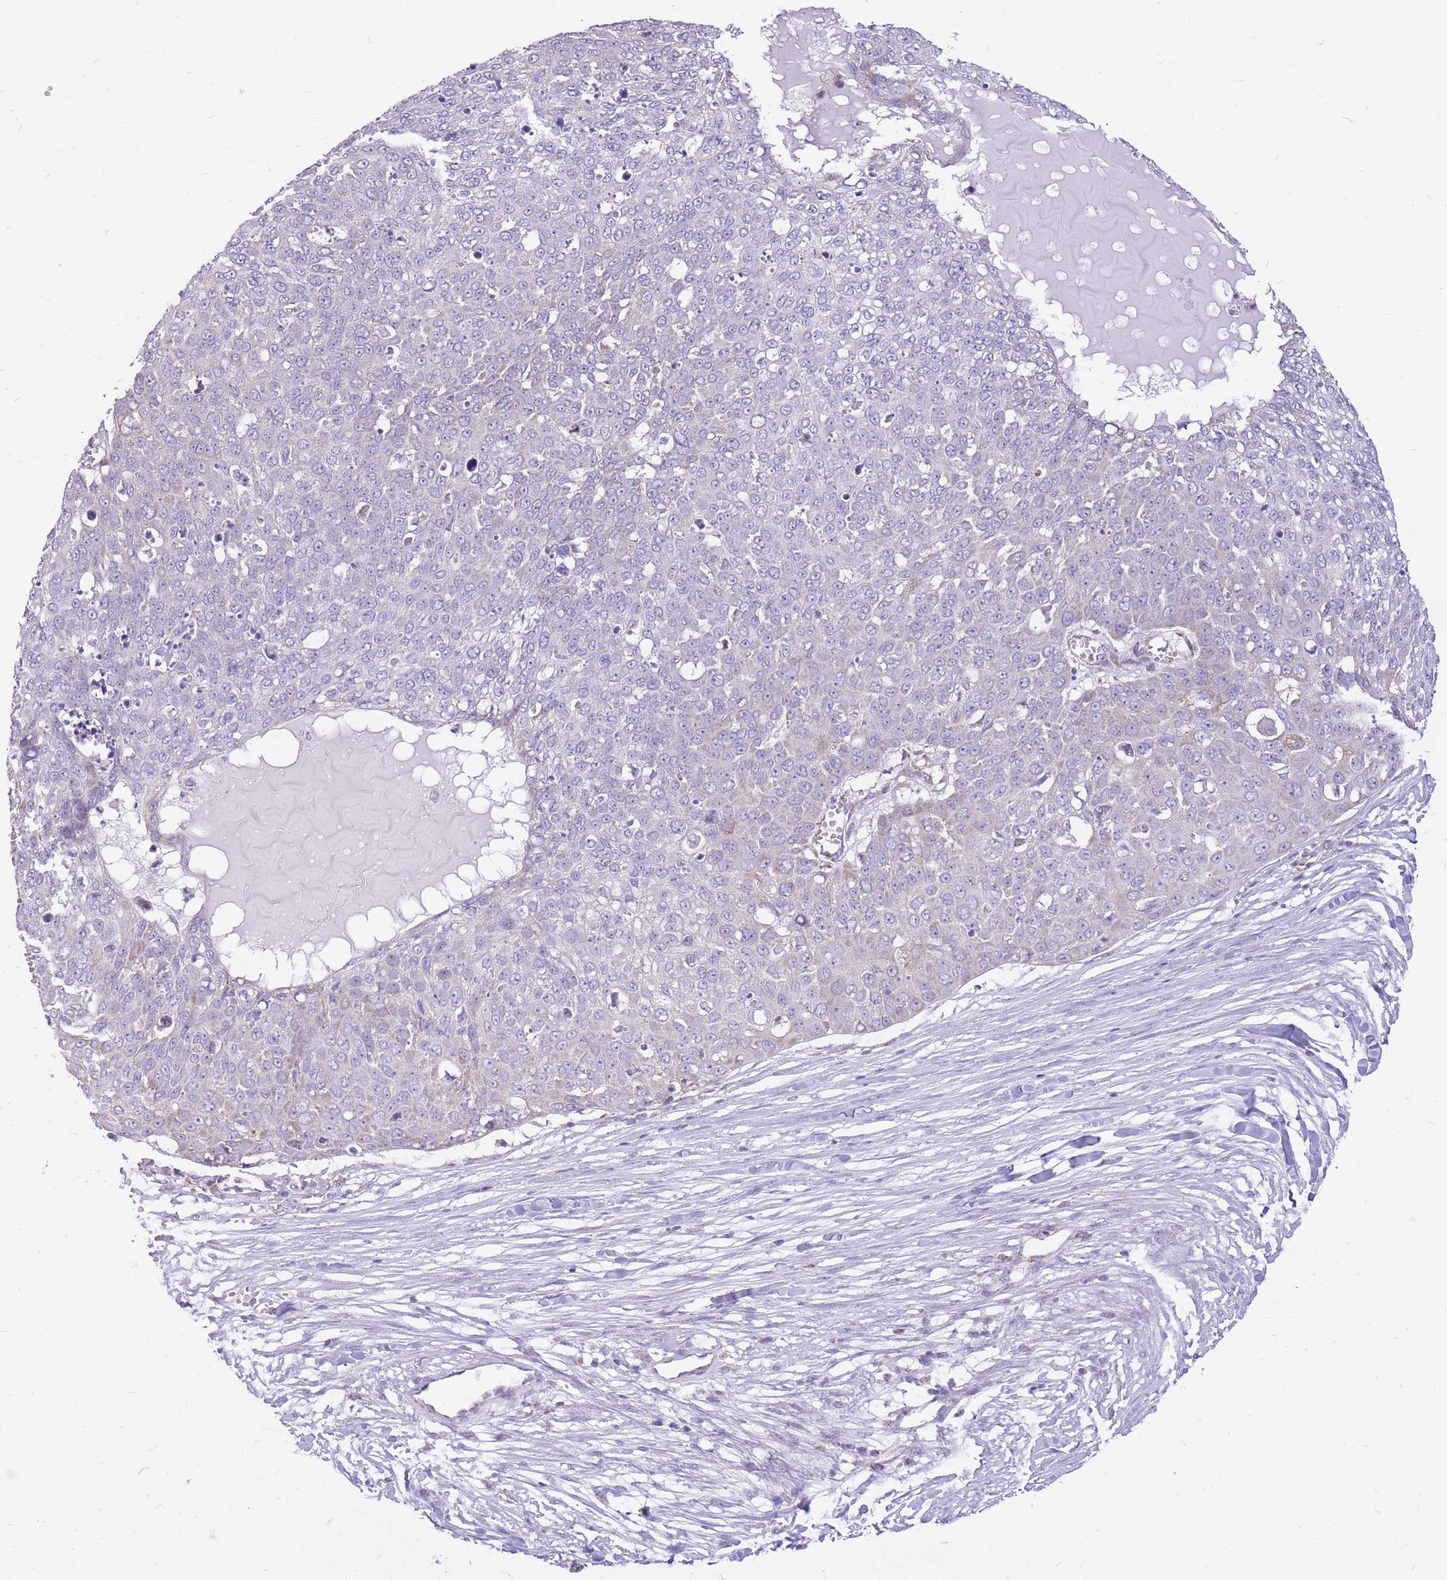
{"staining": {"intensity": "negative", "quantity": "none", "location": "none"}, "tissue": "skin cancer", "cell_type": "Tumor cells", "image_type": "cancer", "snomed": [{"axis": "morphology", "description": "Squamous cell carcinoma, NOS"}, {"axis": "topography", "description": "Skin"}], "caption": "Human squamous cell carcinoma (skin) stained for a protein using immunohistochemistry reveals no staining in tumor cells.", "gene": "PCSK1", "patient": {"sex": "male", "age": 71}}